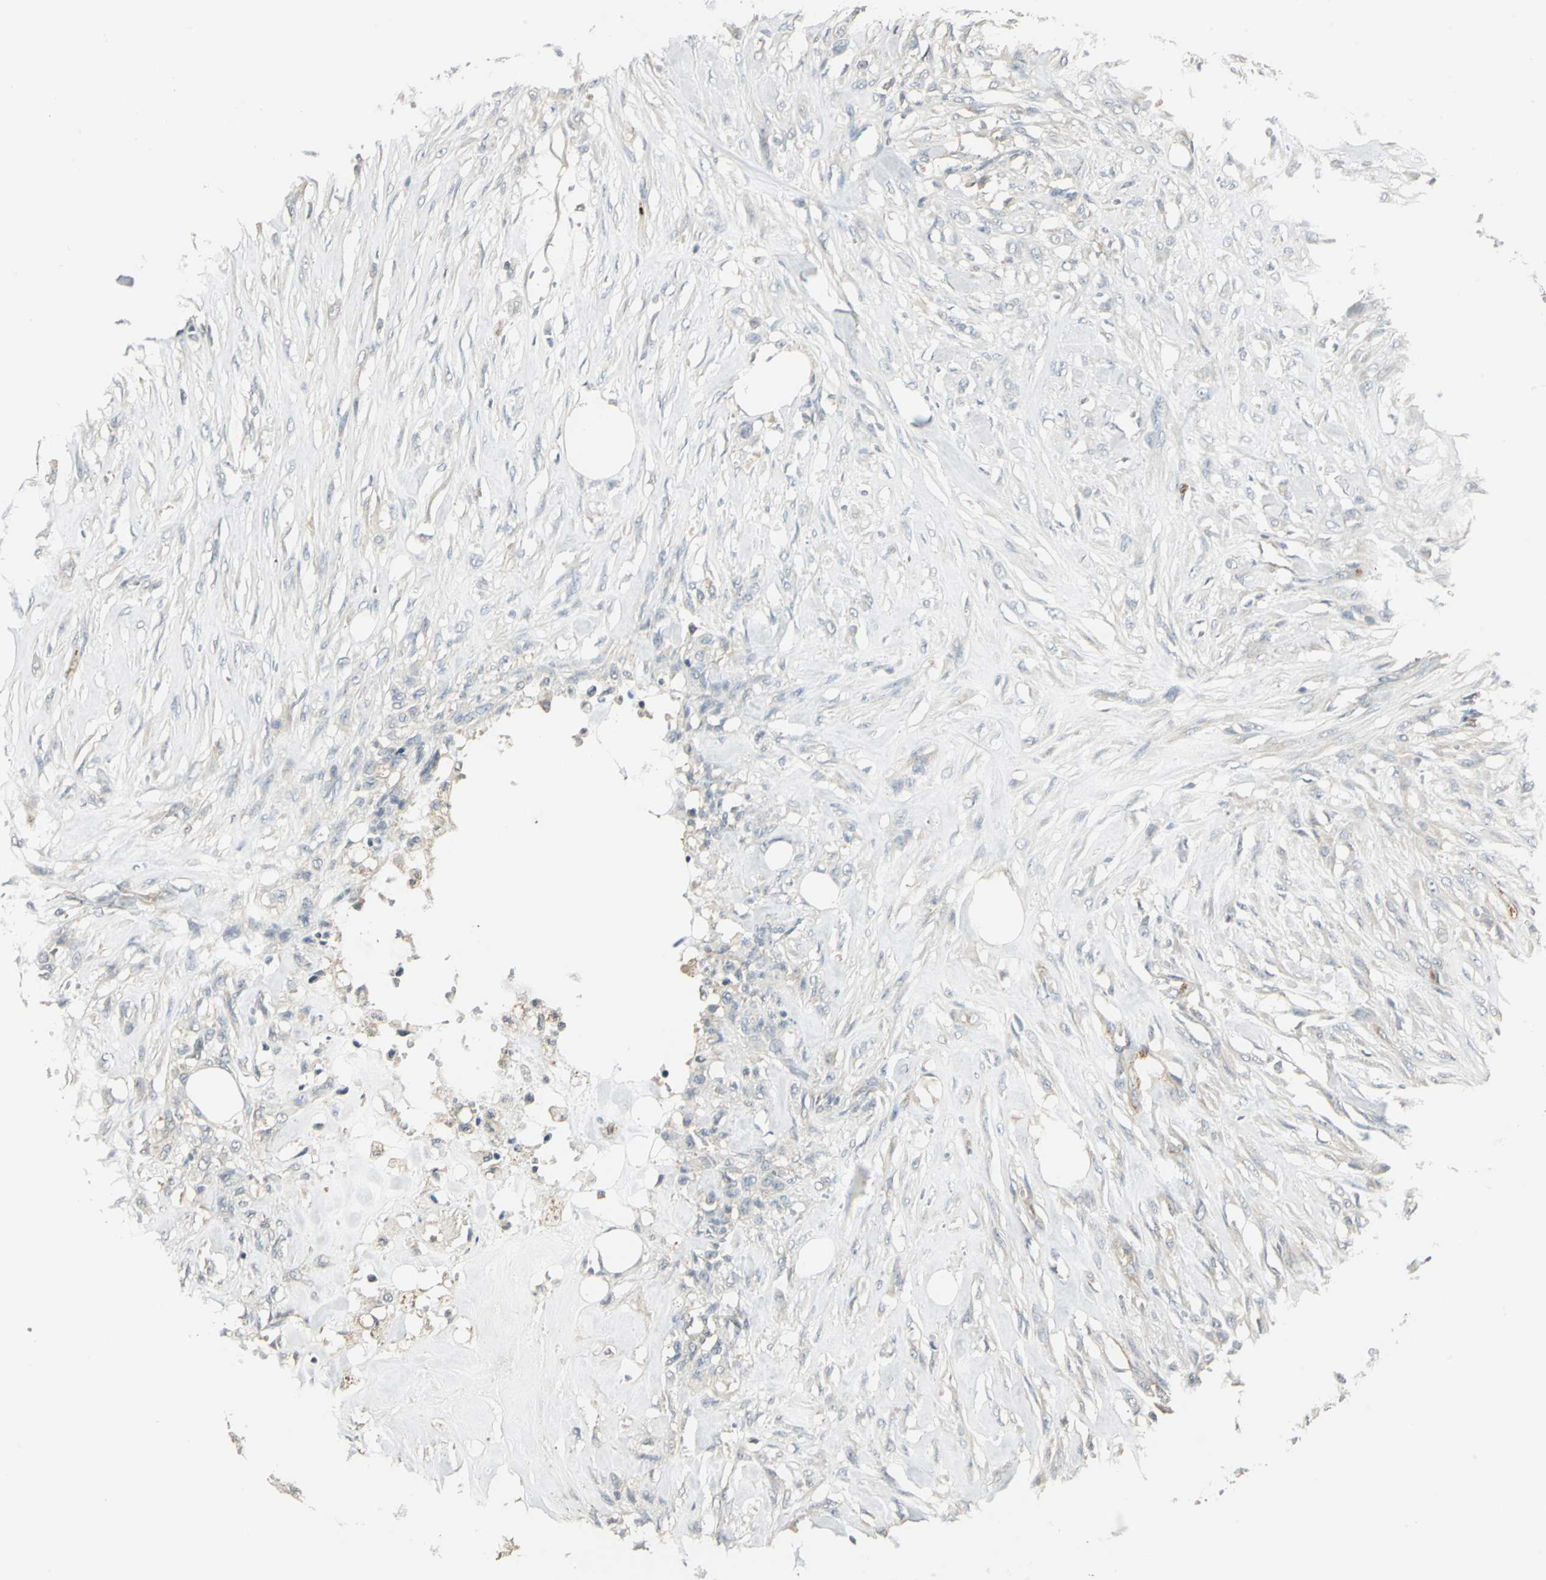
{"staining": {"intensity": "negative", "quantity": "none", "location": "none"}, "tissue": "skin cancer", "cell_type": "Tumor cells", "image_type": "cancer", "snomed": [{"axis": "morphology", "description": "Normal tissue, NOS"}, {"axis": "morphology", "description": "Squamous cell carcinoma, NOS"}, {"axis": "topography", "description": "Skin"}], "caption": "Immunohistochemistry (IHC) histopathology image of neoplastic tissue: squamous cell carcinoma (skin) stained with DAB exhibits no significant protein staining in tumor cells.", "gene": "RAPGEF1", "patient": {"sex": "female", "age": 59}}